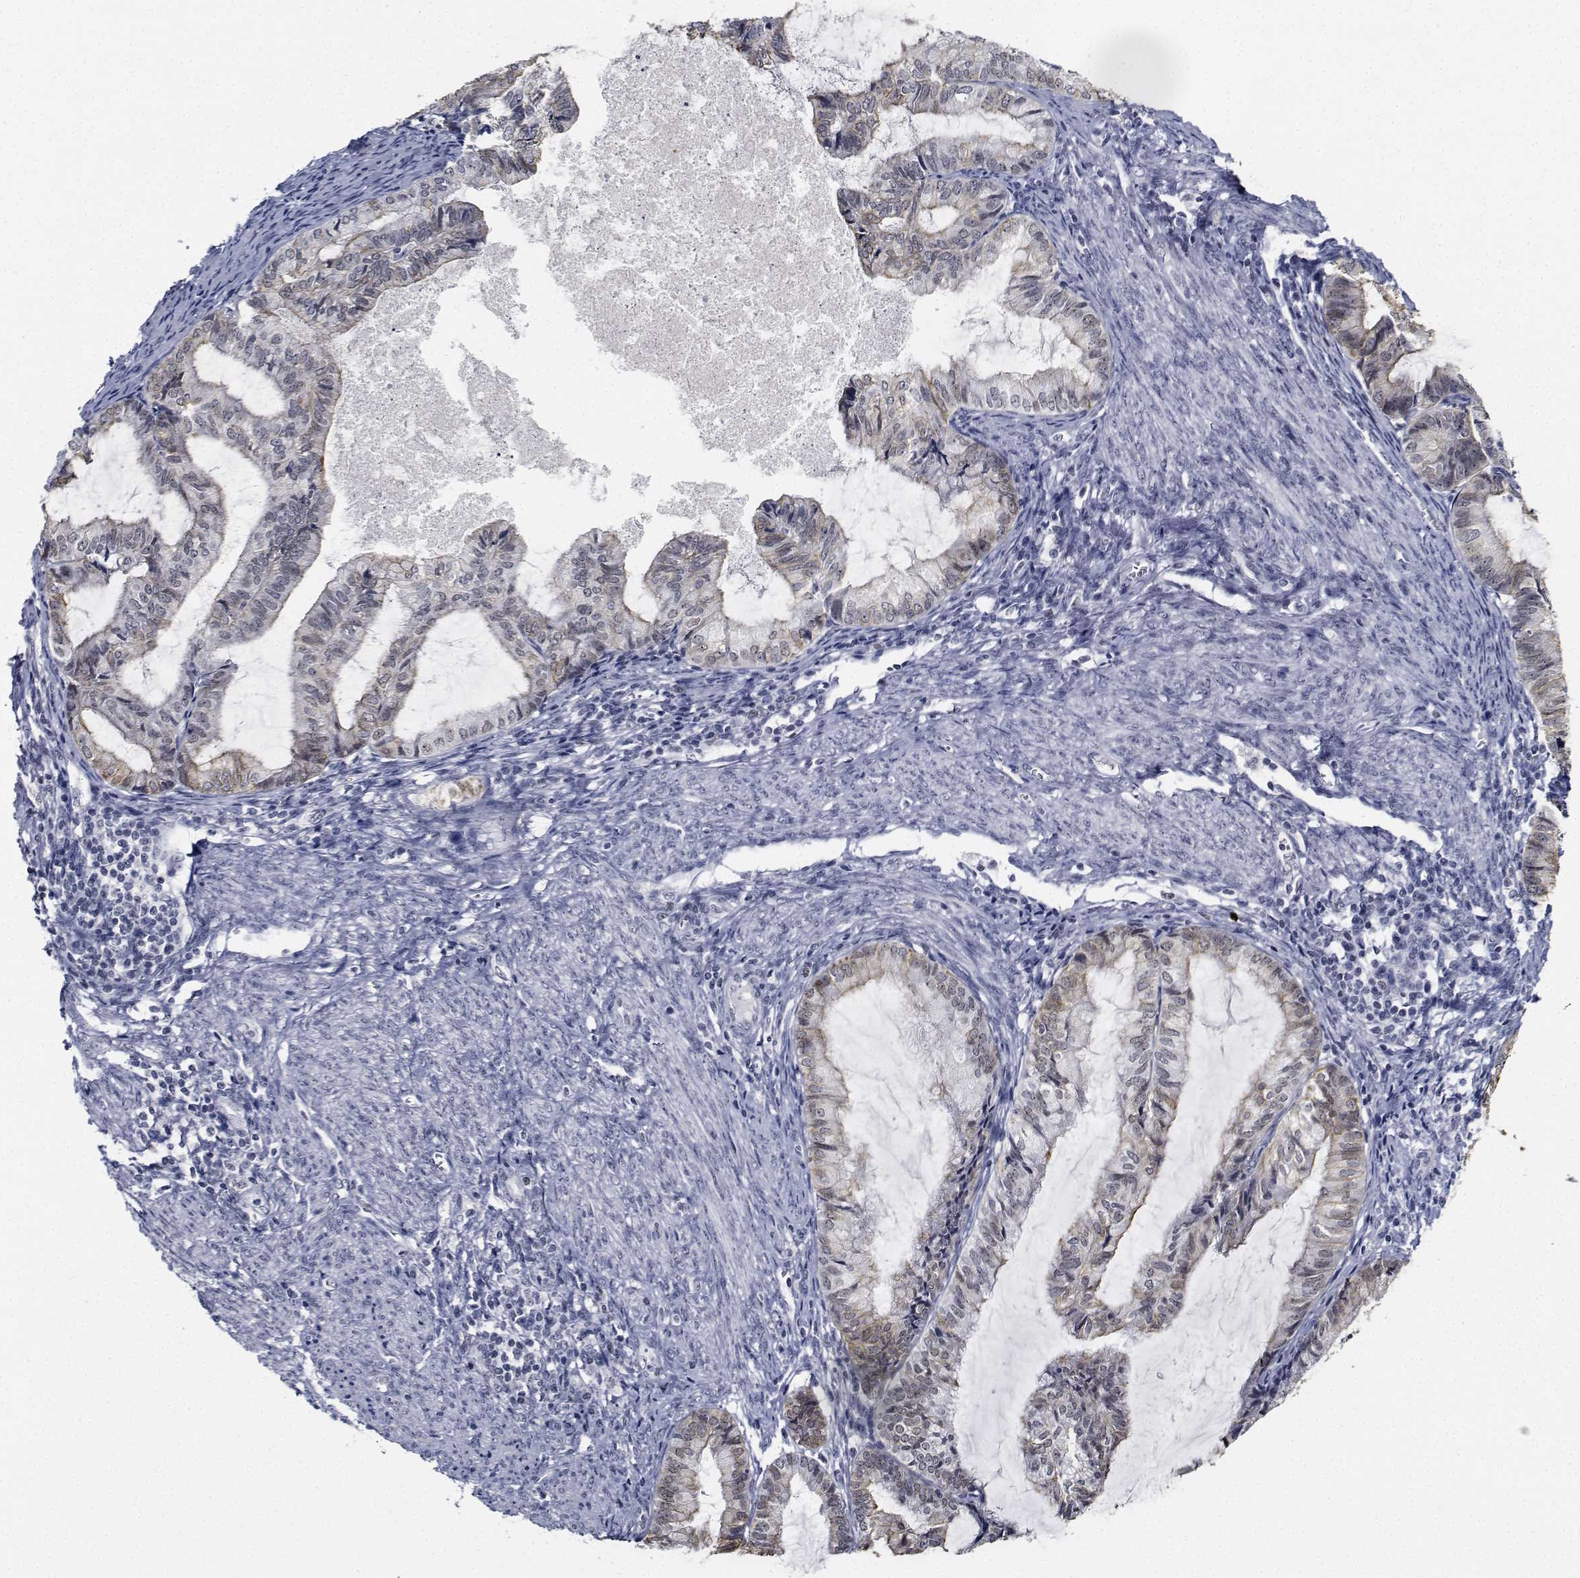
{"staining": {"intensity": "negative", "quantity": "none", "location": "none"}, "tissue": "endometrial cancer", "cell_type": "Tumor cells", "image_type": "cancer", "snomed": [{"axis": "morphology", "description": "Adenocarcinoma, NOS"}, {"axis": "topography", "description": "Endometrium"}], "caption": "An IHC micrograph of endometrial adenocarcinoma is shown. There is no staining in tumor cells of endometrial adenocarcinoma. Brightfield microscopy of IHC stained with DAB (brown) and hematoxylin (blue), captured at high magnification.", "gene": "NVL", "patient": {"sex": "female", "age": 86}}